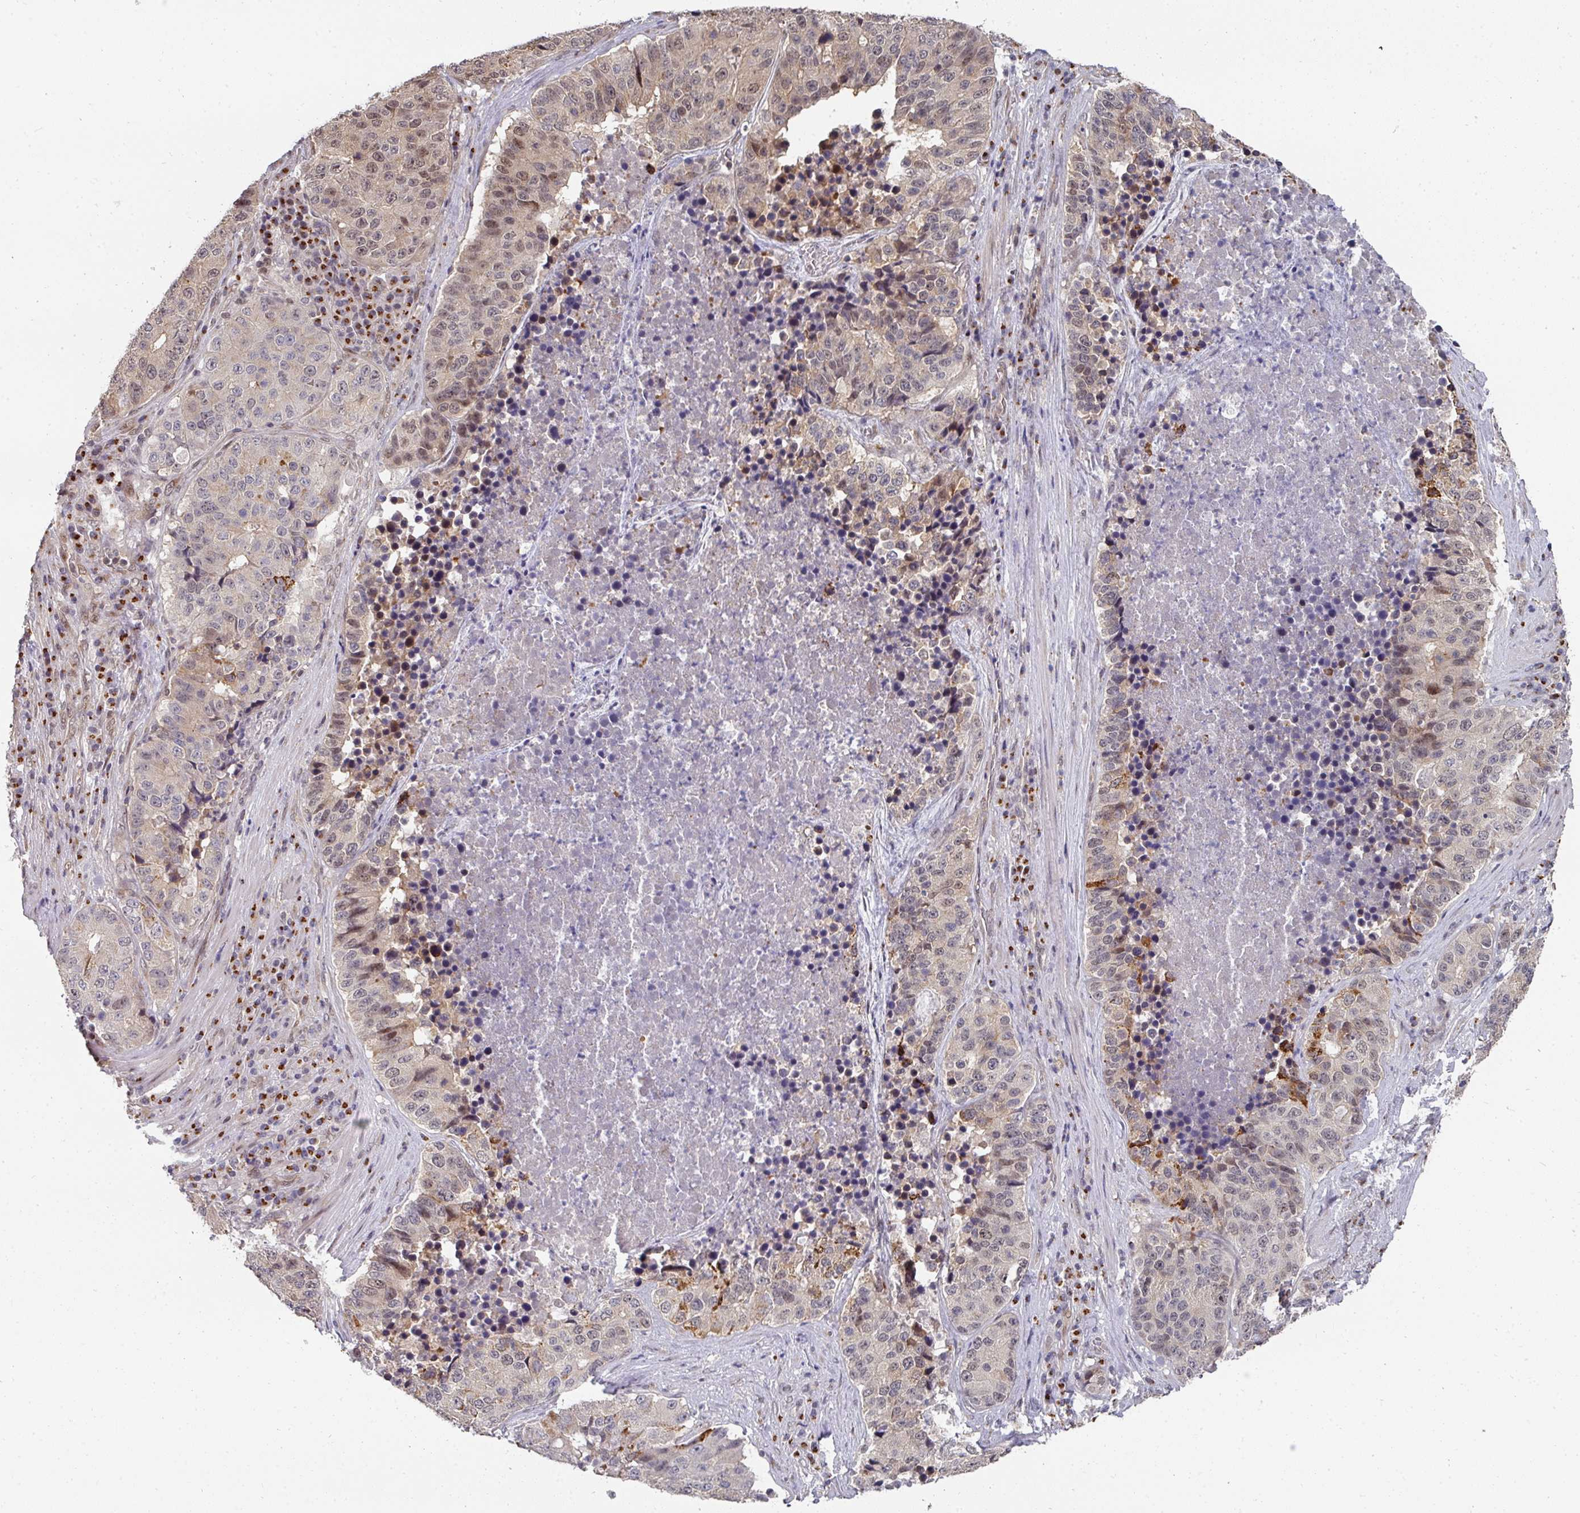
{"staining": {"intensity": "moderate", "quantity": "<25%", "location": "cytoplasmic/membranous,nuclear"}, "tissue": "stomach cancer", "cell_type": "Tumor cells", "image_type": "cancer", "snomed": [{"axis": "morphology", "description": "Adenocarcinoma, NOS"}, {"axis": "topography", "description": "Stomach"}], "caption": "Immunohistochemistry (IHC) of adenocarcinoma (stomach) shows low levels of moderate cytoplasmic/membranous and nuclear expression in about <25% of tumor cells.", "gene": "C18orf25", "patient": {"sex": "male", "age": 71}}